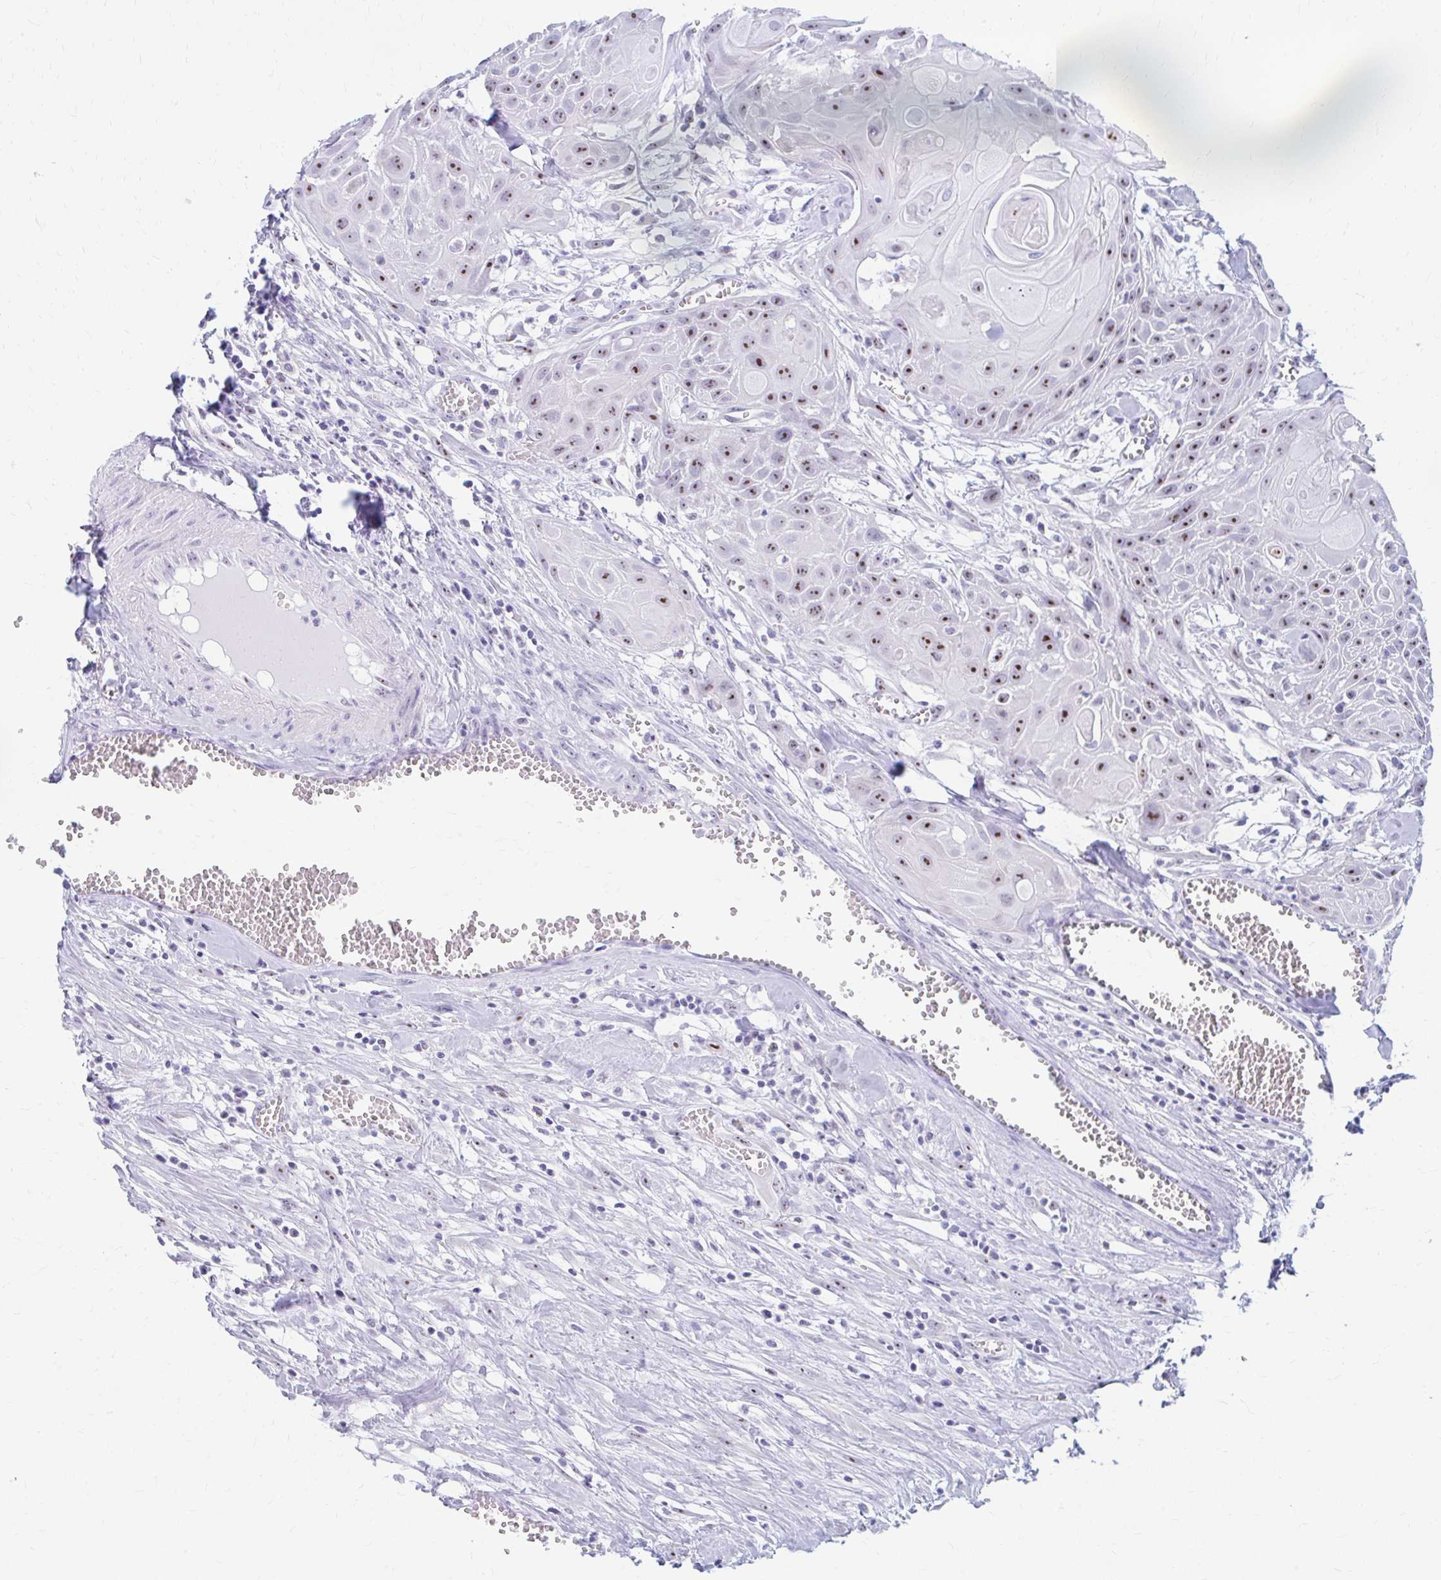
{"staining": {"intensity": "moderate", "quantity": ">75%", "location": "nuclear"}, "tissue": "head and neck cancer", "cell_type": "Tumor cells", "image_type": "cancer", "snomed": [{"axis": "morphology", "description": "Squamous cell carcinoma, NOS"}, {"axis": "topography", "description": "Lymph node"}, {"axis": "topography", "description": "Salivary gland"}, {"axis": "topography", "description": "Head-Neck"}], "caption": "Immunohistochemistry micrograph of human squamous cell carcinoma (head and neck) stained for a protein (brown), which shows medium levels of moderate nuclear positivity in approximately >75% of tumor cells.", "gene": "FTSJ3", "patient": {"sex": "female", "age": 74}}